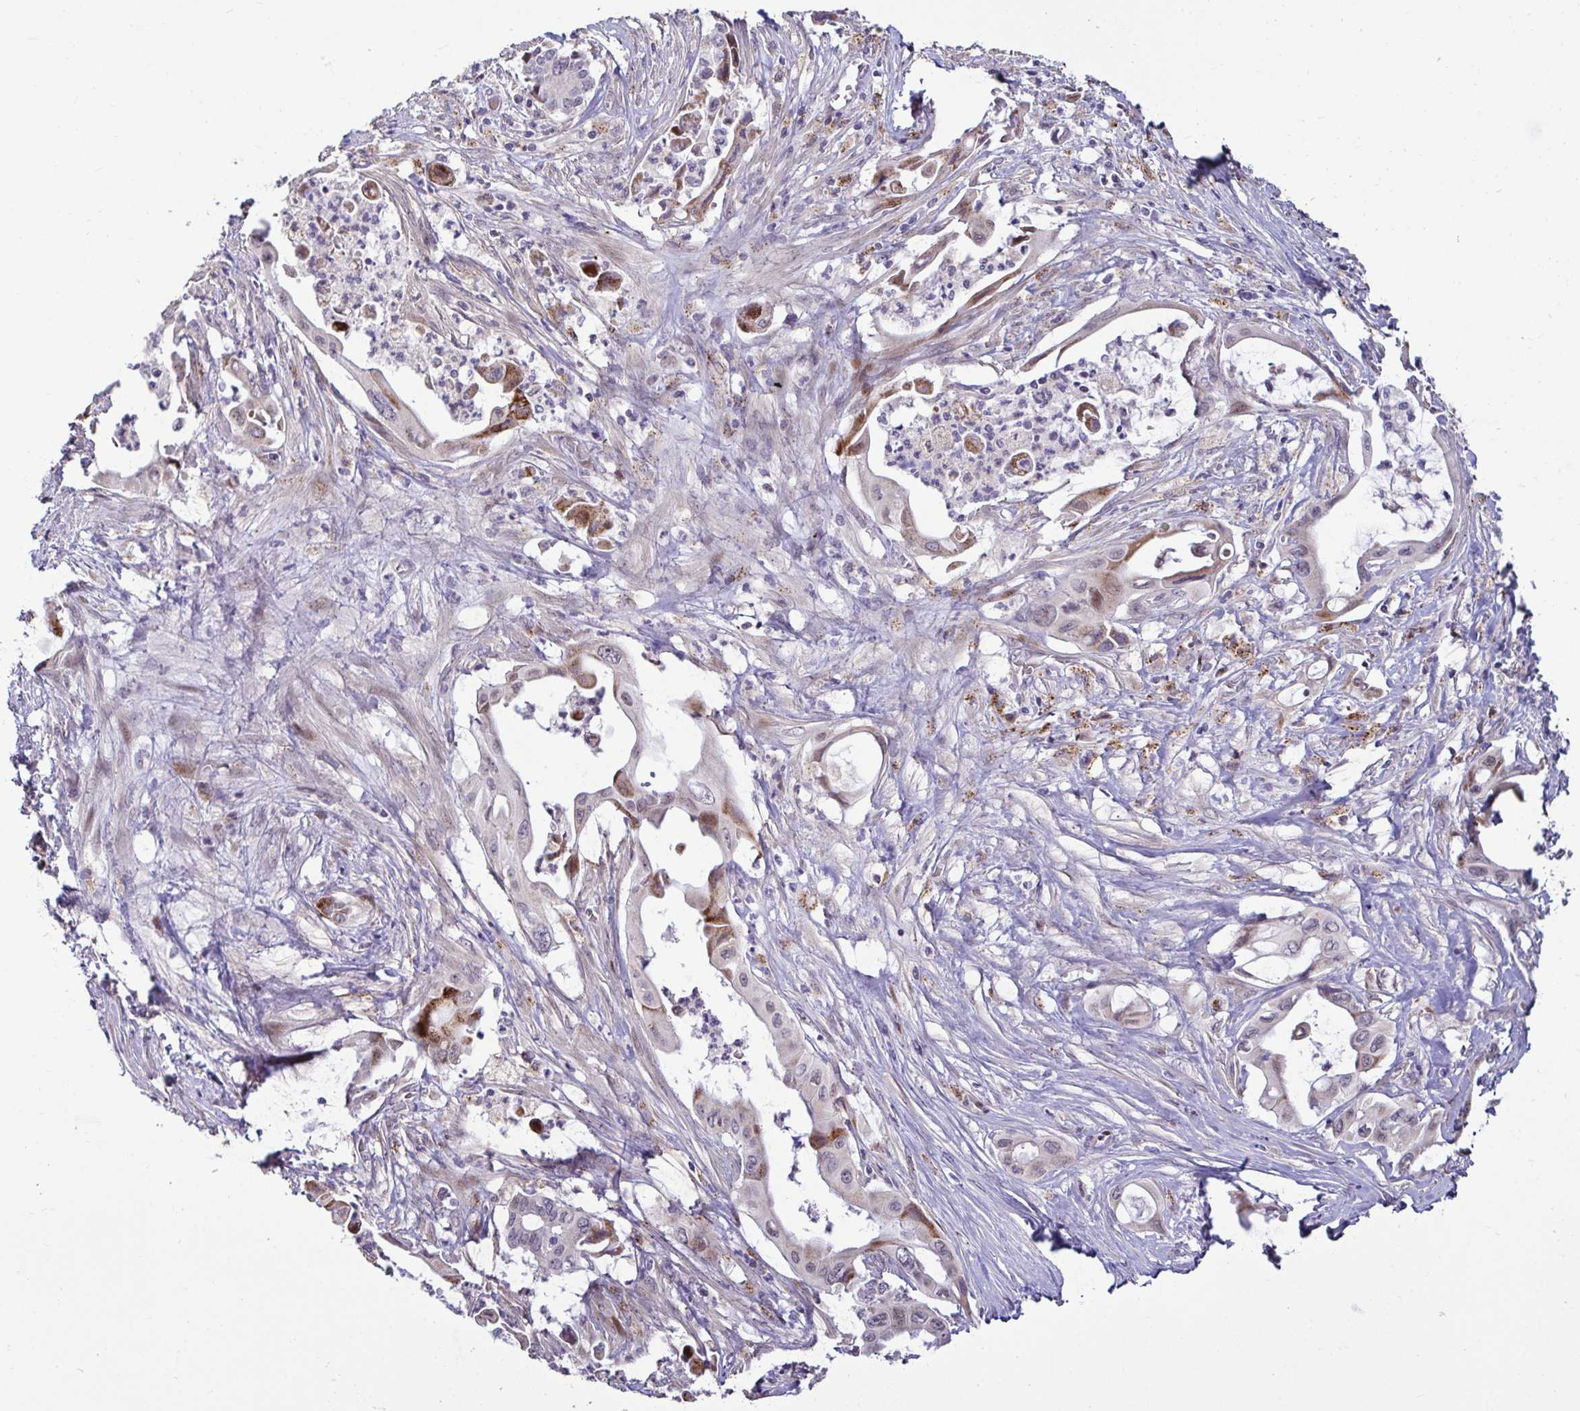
{"staining": {"intensity": "moderate", "quantity": "25%-75%", "location": "cytoplasmic/membranous"}, "tissue": "pancreatic cancer", "cell_type": "Tumor cells", "image_type": "cancer", "snomed": [{"axis": "morphology", "description": "Adenocarcinoma, NOS"}, {"axis": "topography", "description": "Pancreas"}], "caption": "A high-resolution micrograph shows immunohistochemistry staining of pancreatic cancer, which reveals moderate cytoplasmic/membranous positivity in about 25%-75% of tumor cells.", "gene": "DZIP1", "patient": {"sex": "female", "age": 77}}